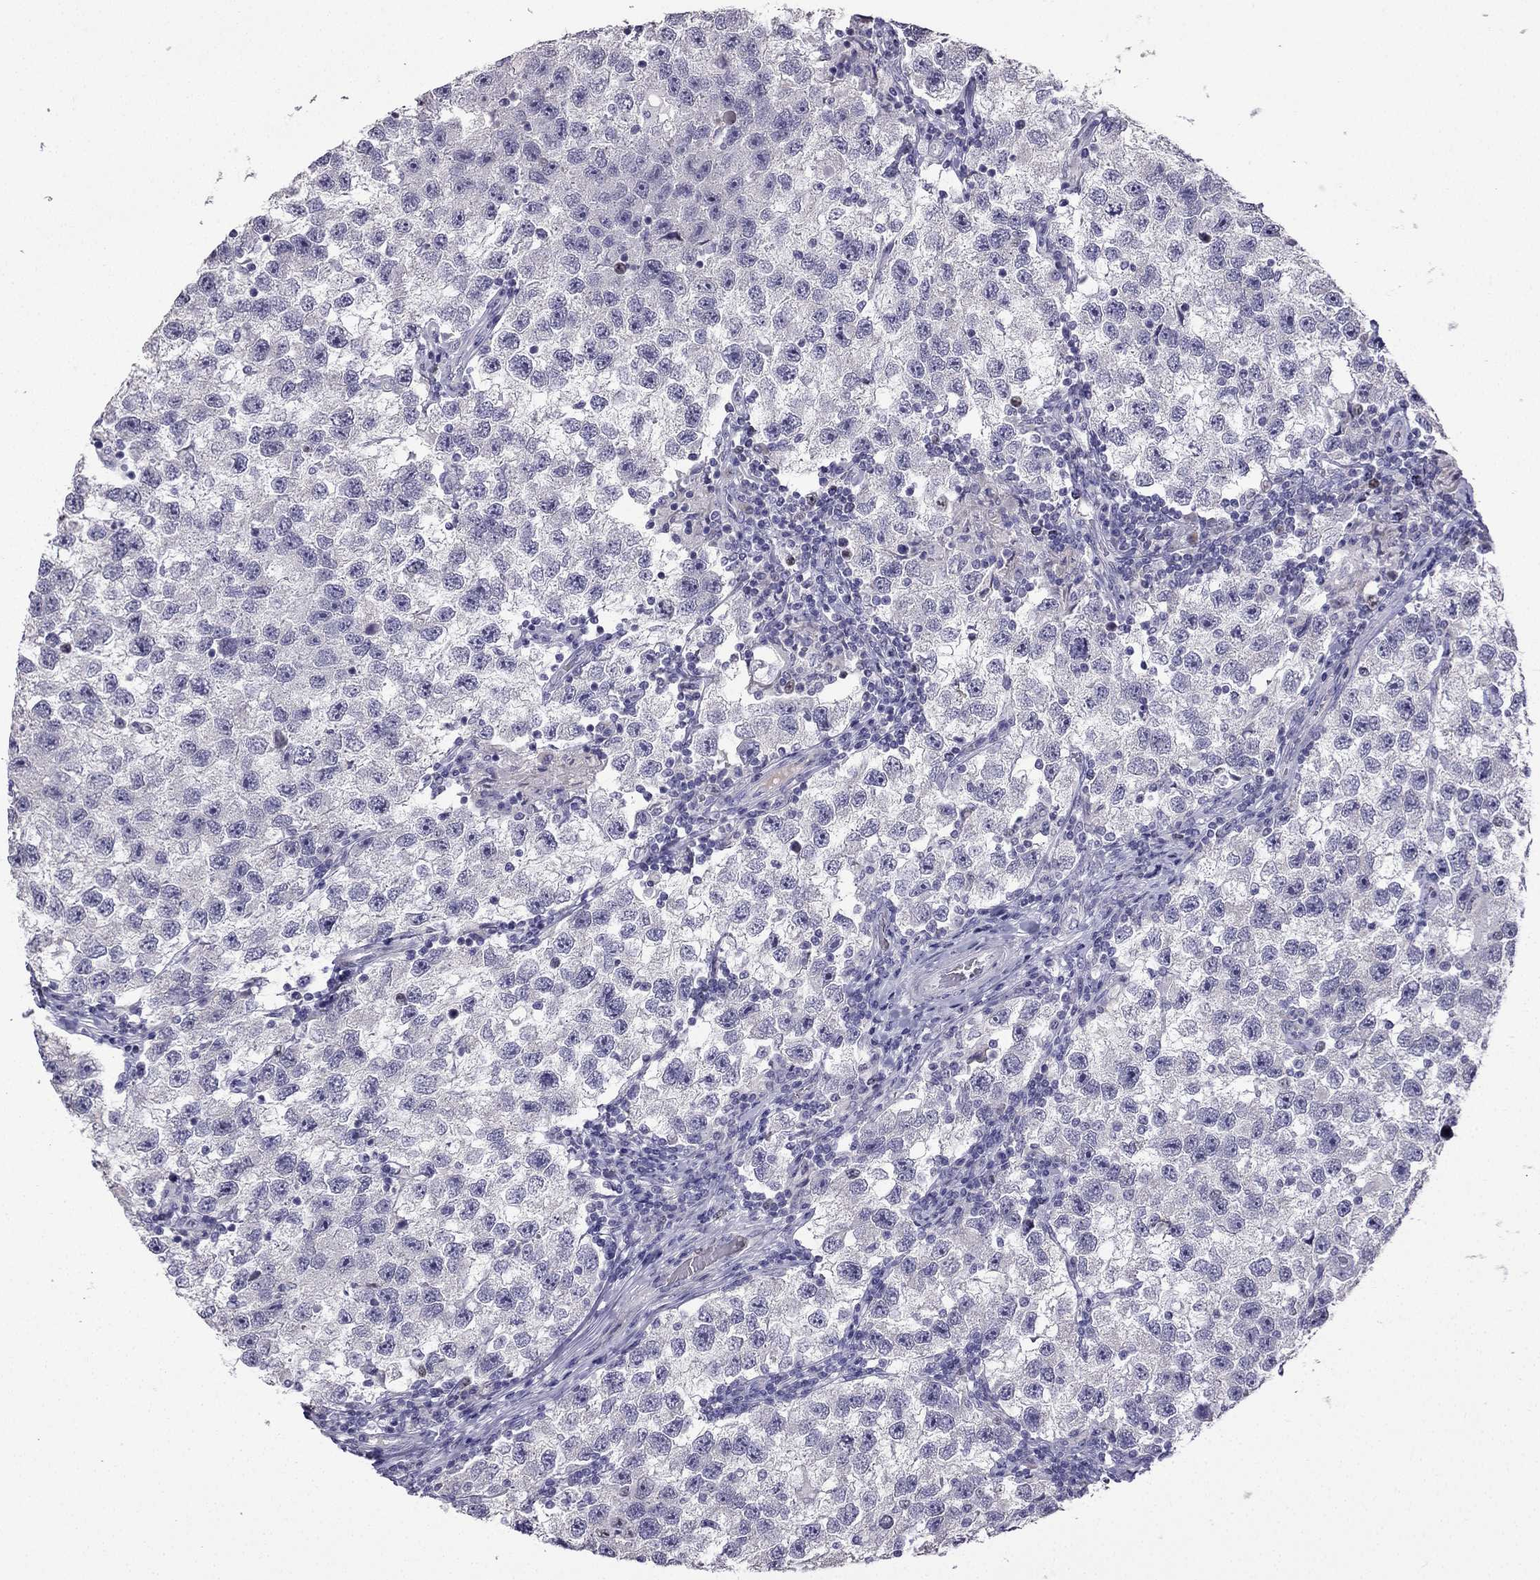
{"staining": {"intensity": "negative", "quantity": "none", "location": "none"}, "tissue": "testis cancer", "cell_type": "Tumor cells", "image_type": "cancer", "snomed": [{"axis": "morphology", "description": "Seminoma, NOS"}, {"axis": "topography", "description": "Testis"}], "caption": "Immunohistochemistry (IHC) of seminoma (testis) shows no positivity in tumor cells.", "gene": "UHRF1", "patient": {"sex": "male", "age": 26}}